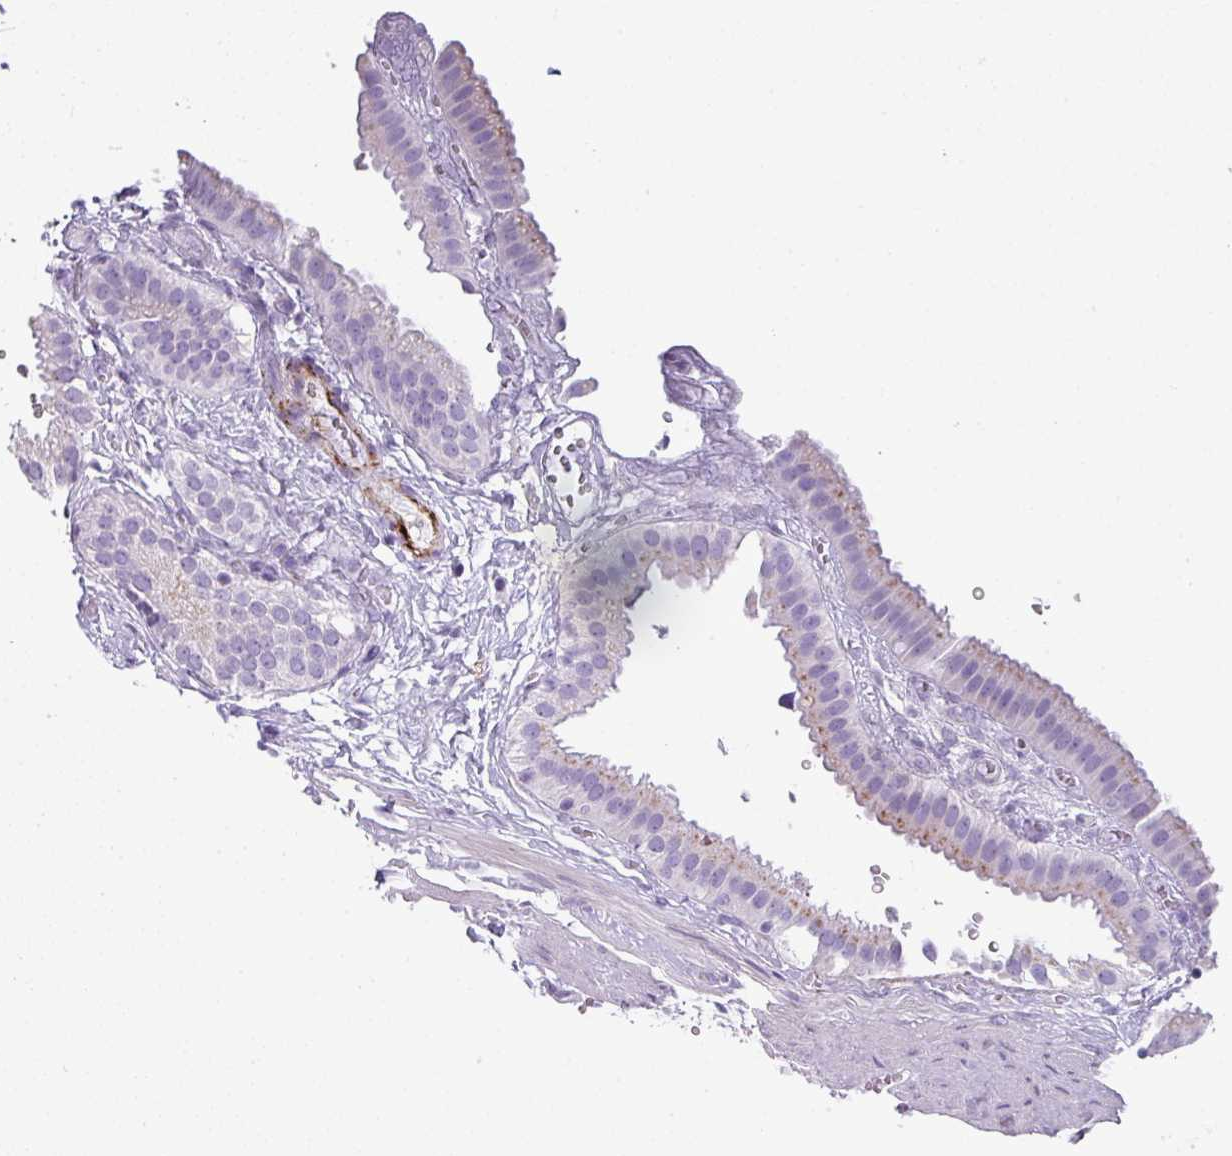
{"staining": {"intensity": "moderate", "quantity": "<25%", "location": "cytoplasmic/membranous"}, "tissue": "gallbladder", "cell_type": "Glandular cells", "image_type": "normal", "snomed": [{"axis": "morphology", "description": "Normal tissue, NOS"}, {"axis": "topography", "description": "Gallbladder"}], "caption": "About <25% of glandular cells in normal gallbladder reveal moderate cytoplasmic/membranous protein positivity as visualized by brown immunohistochemical staining.", "gene": "ZNF568", "patient": {"sex": "female", "age": 61}}